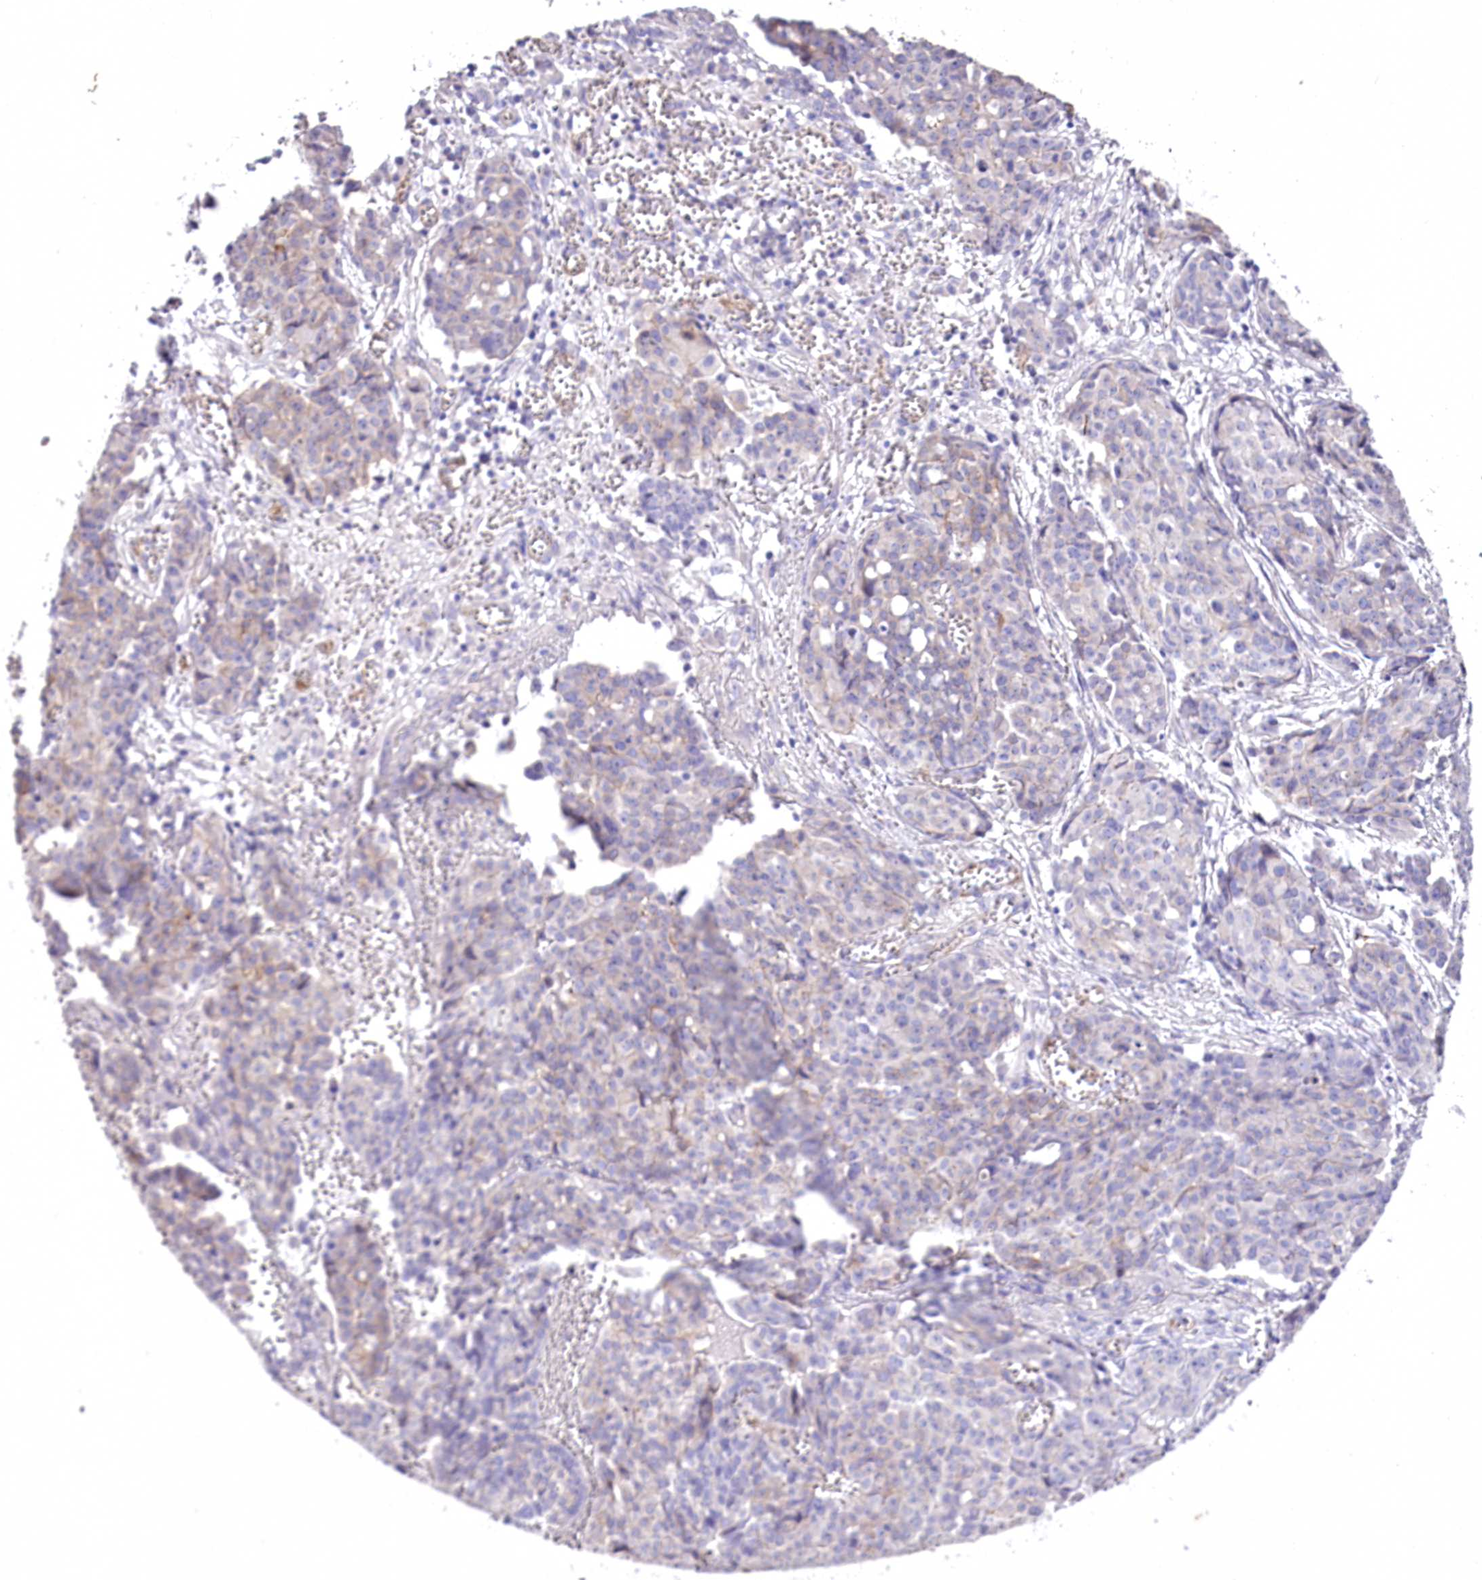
{"staining": {"intensity": "negative", "quantity": "none", "location": "none"}, "tissue": "ovarian cancer", "cell_type": "Tumor cells", "image_type": "cancer", "snomed": [{"axis": "morphology", "description": "Cystadenocarcinoma, serous, NOS"}, {"axis": "topography", "description": "Soft tissue"}, {"axis": "topography", "description": "Ovary"}], "caption": "This image is of serous cystadenocarcinoma (ovarian) stained with IHC to label a protein in brown with the nuclei are counter-stained blue. There is no expression in tumor cells.", "gene": "RDH16", "patient": {"sex": "female", "age": 57}}